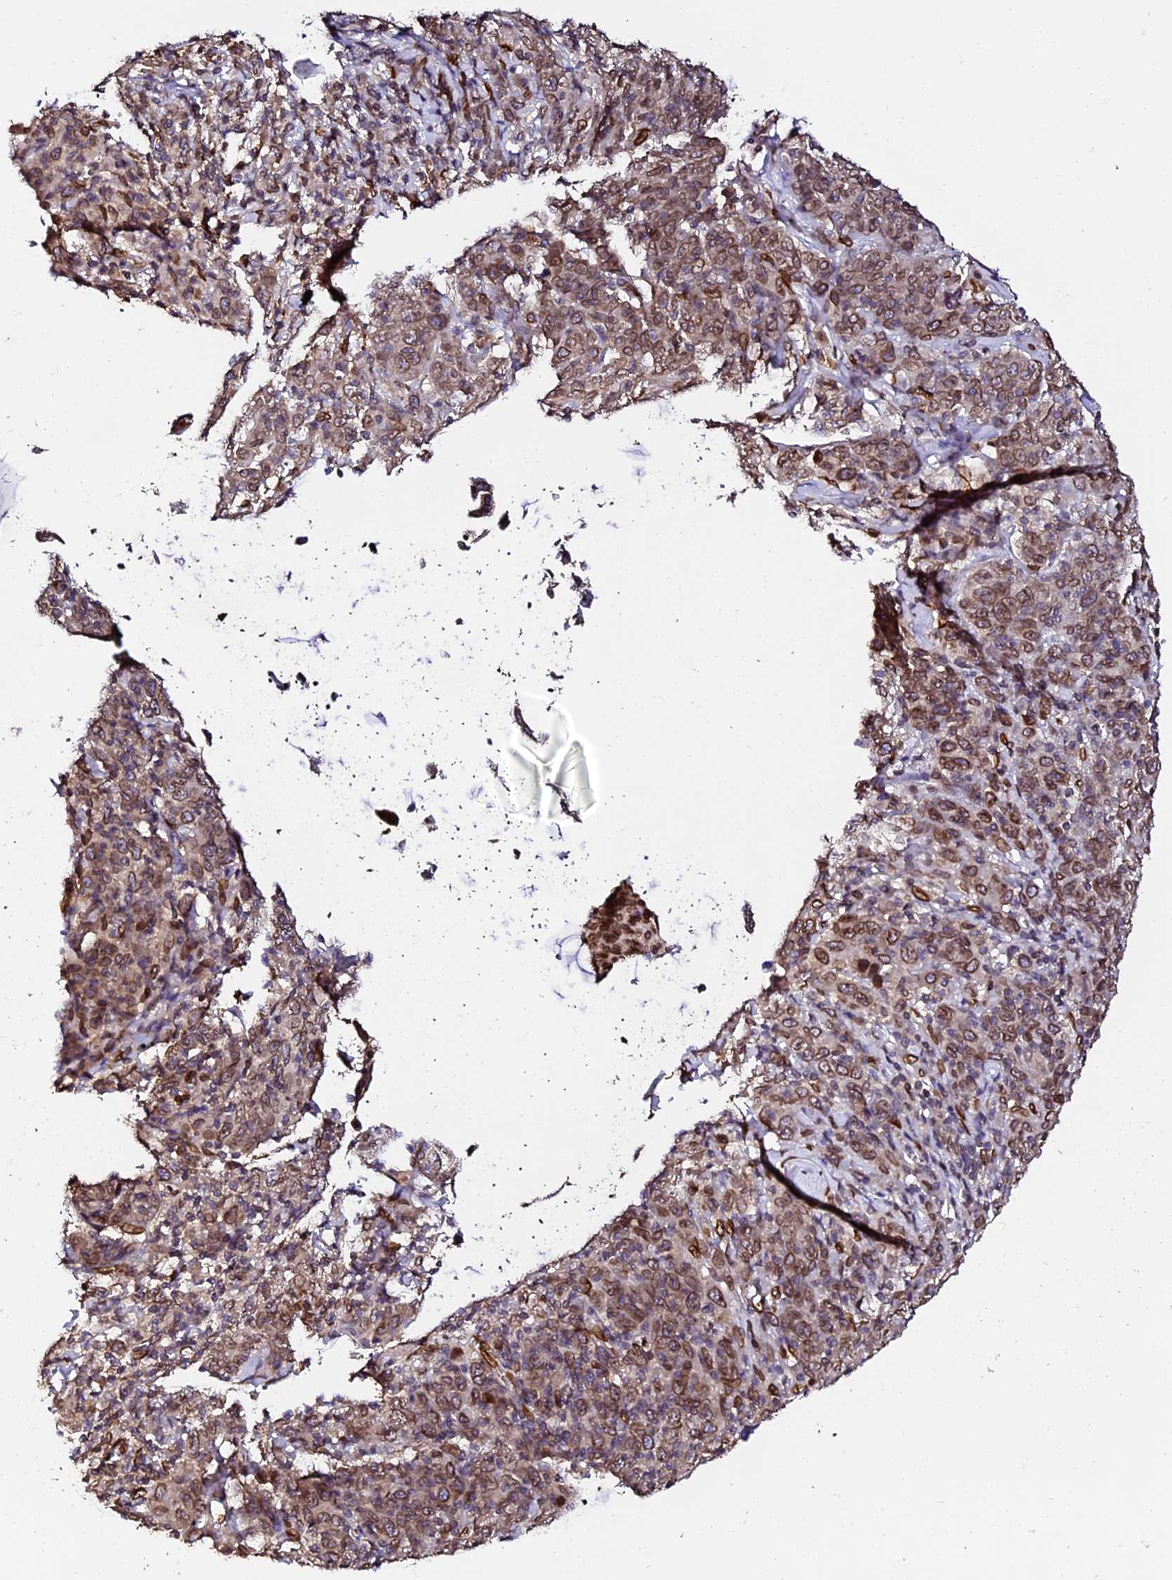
{"staining": {"intensity": "strong", "quantity": "25%-75%", "location": "cytoplasmic/membranous,nuclear"}, "tissue": "cervical cancer", "cell_type": "Tumor cells", "image_type": "cancer", "snomed": [{"axis": "morphology", "description": "Squamous cell carcinoma, NOS"}, {"axis": "topography", "description": "Cervix"}], "caption": "Cervical cancer (squamous cell carcinoma) stained with DAB IHC exhibits high levels of strong cytoplasmic/membranous and nuclear staining in about 25%-75% of tumor cells.", "gene": "ANAPC5", "patient": {"sex": "female", "age": 67}}